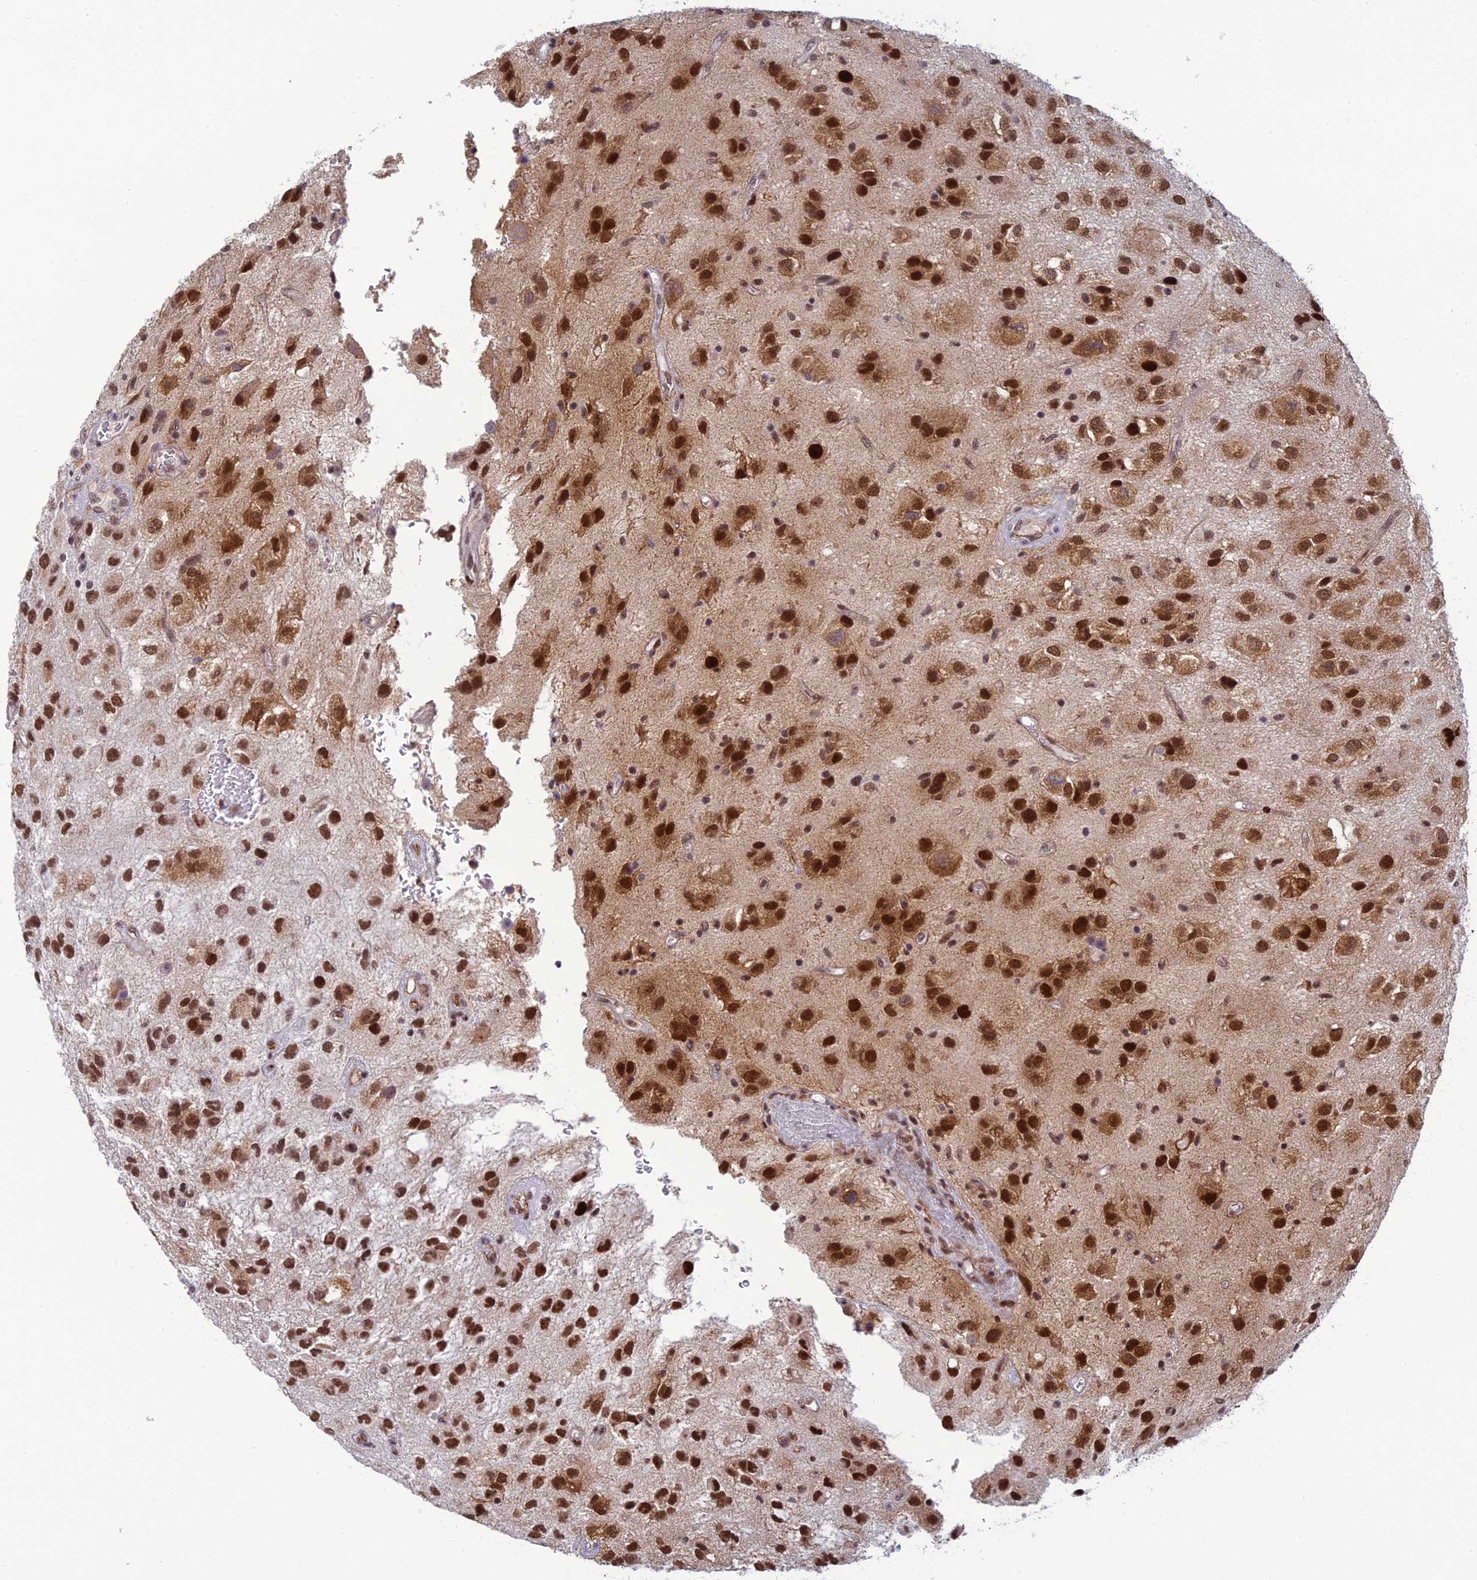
{"staining": {"intensity": "strong", "quantity": ">75%", "location": "cytoplasmic/membranous,nuclear"}, "tissue": "glioma", "cell_type": "Tumor cells", "image_type": "cancer", "snomed": [{"axis": "morphology", "description": "Glioma, malignant, Low grade"}, {"axis": "topography", "description": "Brain"}], "caption": "Malignant glioma (low-grade) stained with DAB (3,3'-diaminobenzidine) immunohistochemistry demonstrates high levels of strong cytoplasmic/membranous and nuclear staining in approximately >75% of tumor cells. (brown staining indicates protein expression, while blue staining denotes nuclei).", "gene": "RANBP3", "patient": {"sex": "male", "age": 66}}